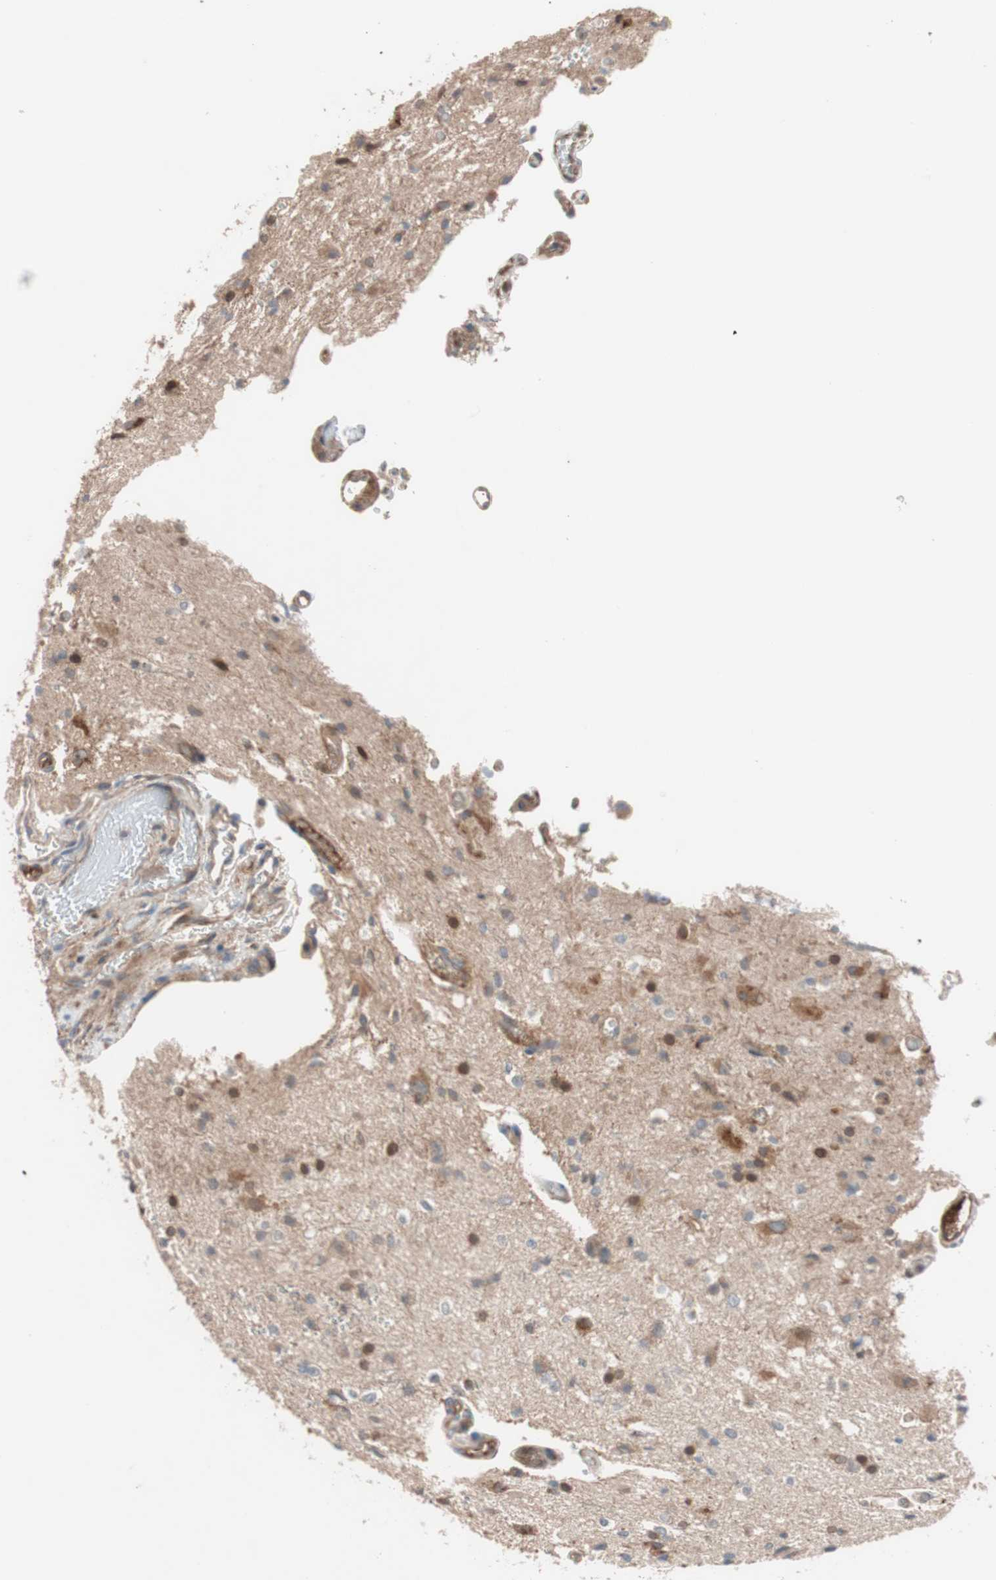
{"staining": {"intensity": "moderate", "quantity": "25%-75%", "location": "cytoplasmic/membranous"}, "tissue": "glioma", "cell_type": "Tumor cells", "image_type": "cancer", "snomed": [{"axis": "morphology", "description": "Glioma, malignant, High grade"}, {"axis": "topography", "description": "Brain"}], "caption": "Immunohistochemistry (IHC) of human high-grade glioma (malignant) displays medium levels of moderate cytoplasmic/membranous expression in about 25%-75% of tumor cells. Immunohistochemistry (IHC) stains the protein in brown and the nuclei are stained blue.", "gene": "SDC4", "patient": {"sex": "male", "age": 47}}